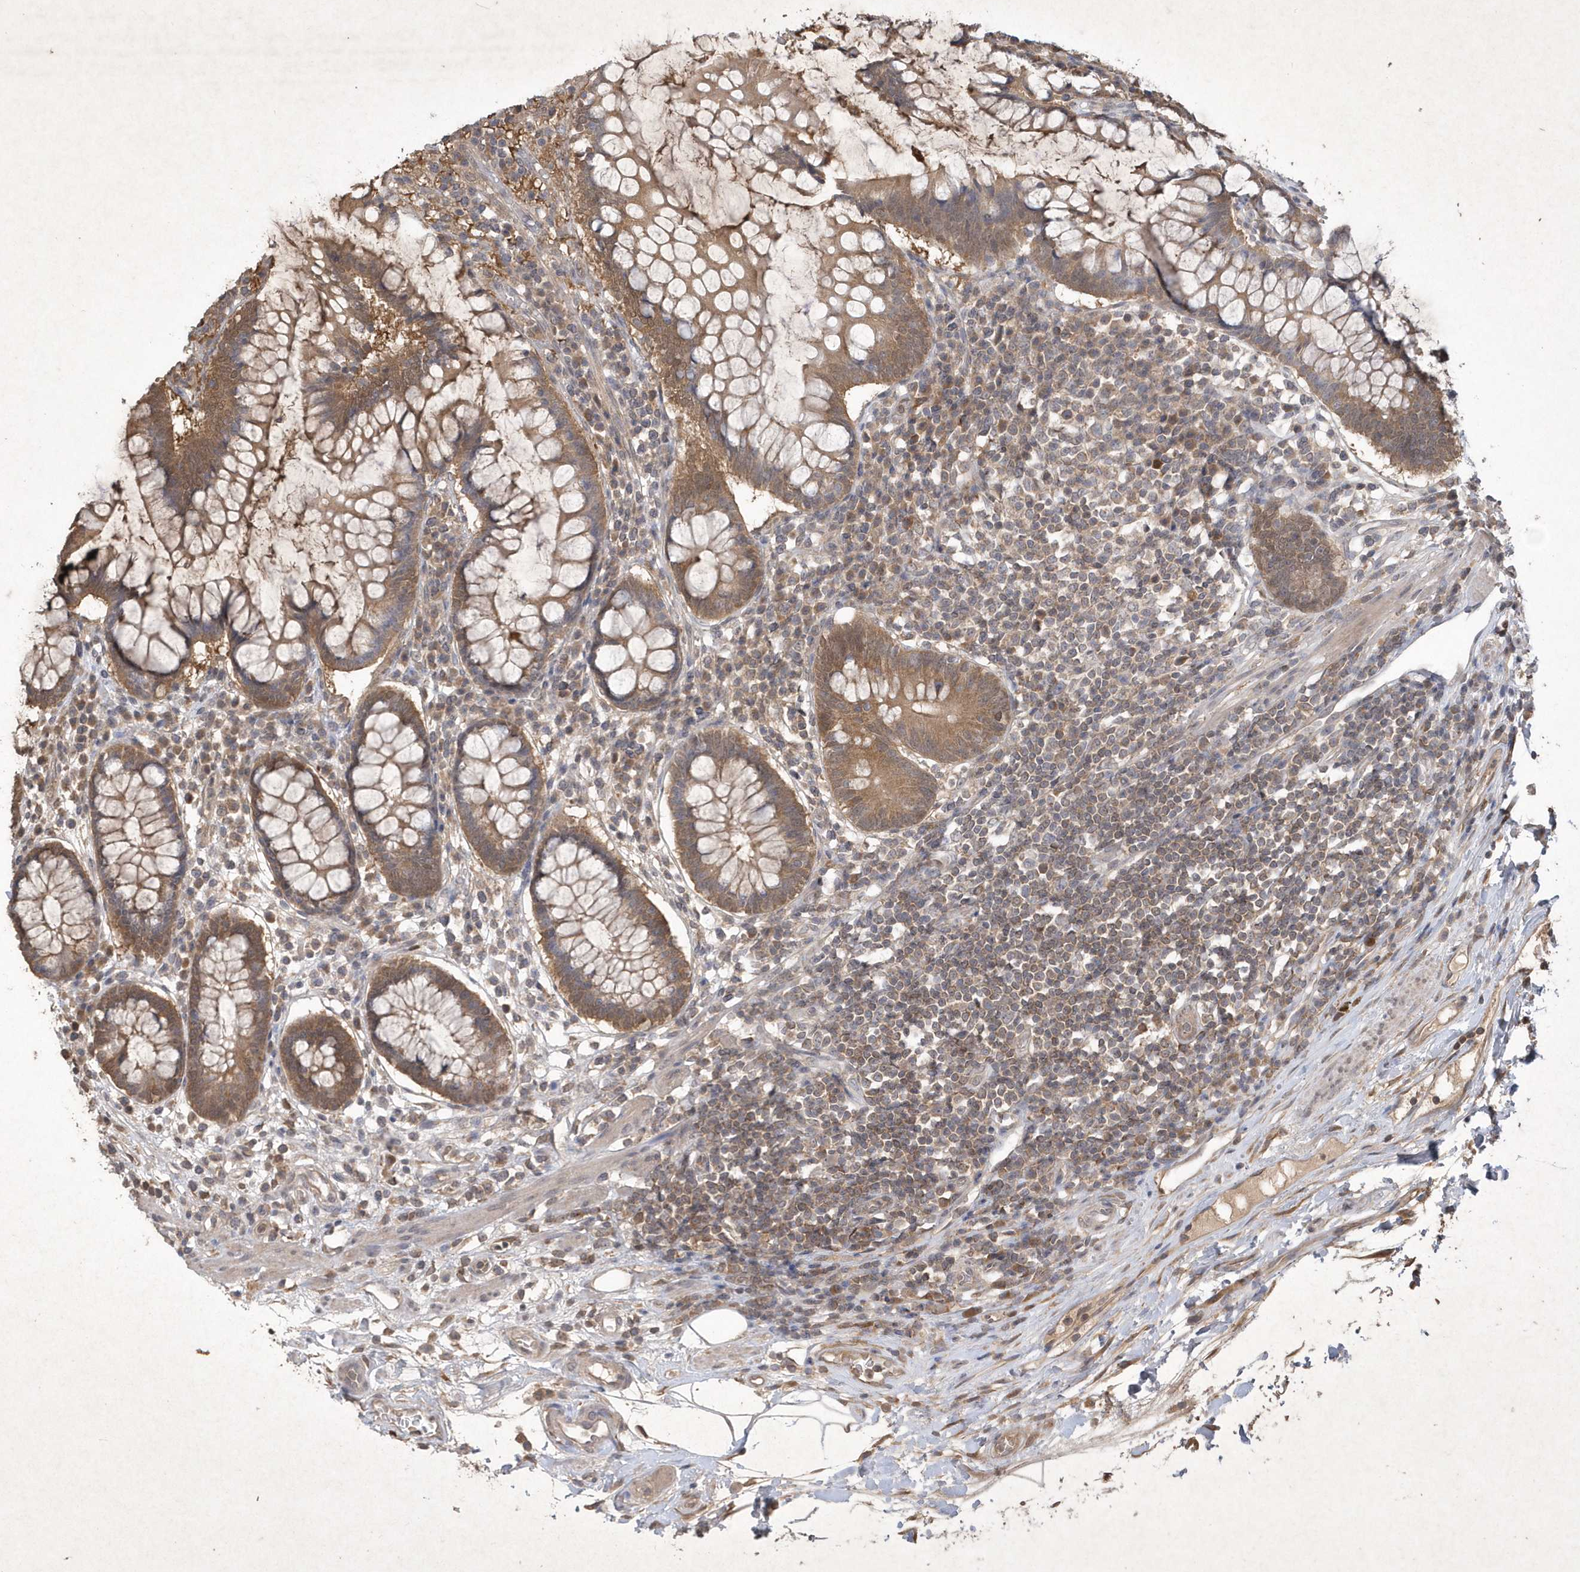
{"staining": {"intensity": "moderate", "quantity": ">75%", "location": "cytoplasmic/membranous"}, "tissue": "colon", "cell_type": "Endothelial cells", "image_type": "normal", "snomed": [{"axis": "morphology", "description": "Normal tissue, NOS"}, {"axis": "topography", "description": "Colon"}], "caption": "Immunohistochemical staining of unremarkable human colon demonstrates >75% levels of moderate cytoplasmic/membranous protein staining in approximately >75% of endothelial cells. Immunohistochemistry stains the protein in brown and the nuclei are stained blue.", "gene": "AKR7A2", "patient": {"sex": "female", "age": 79}}